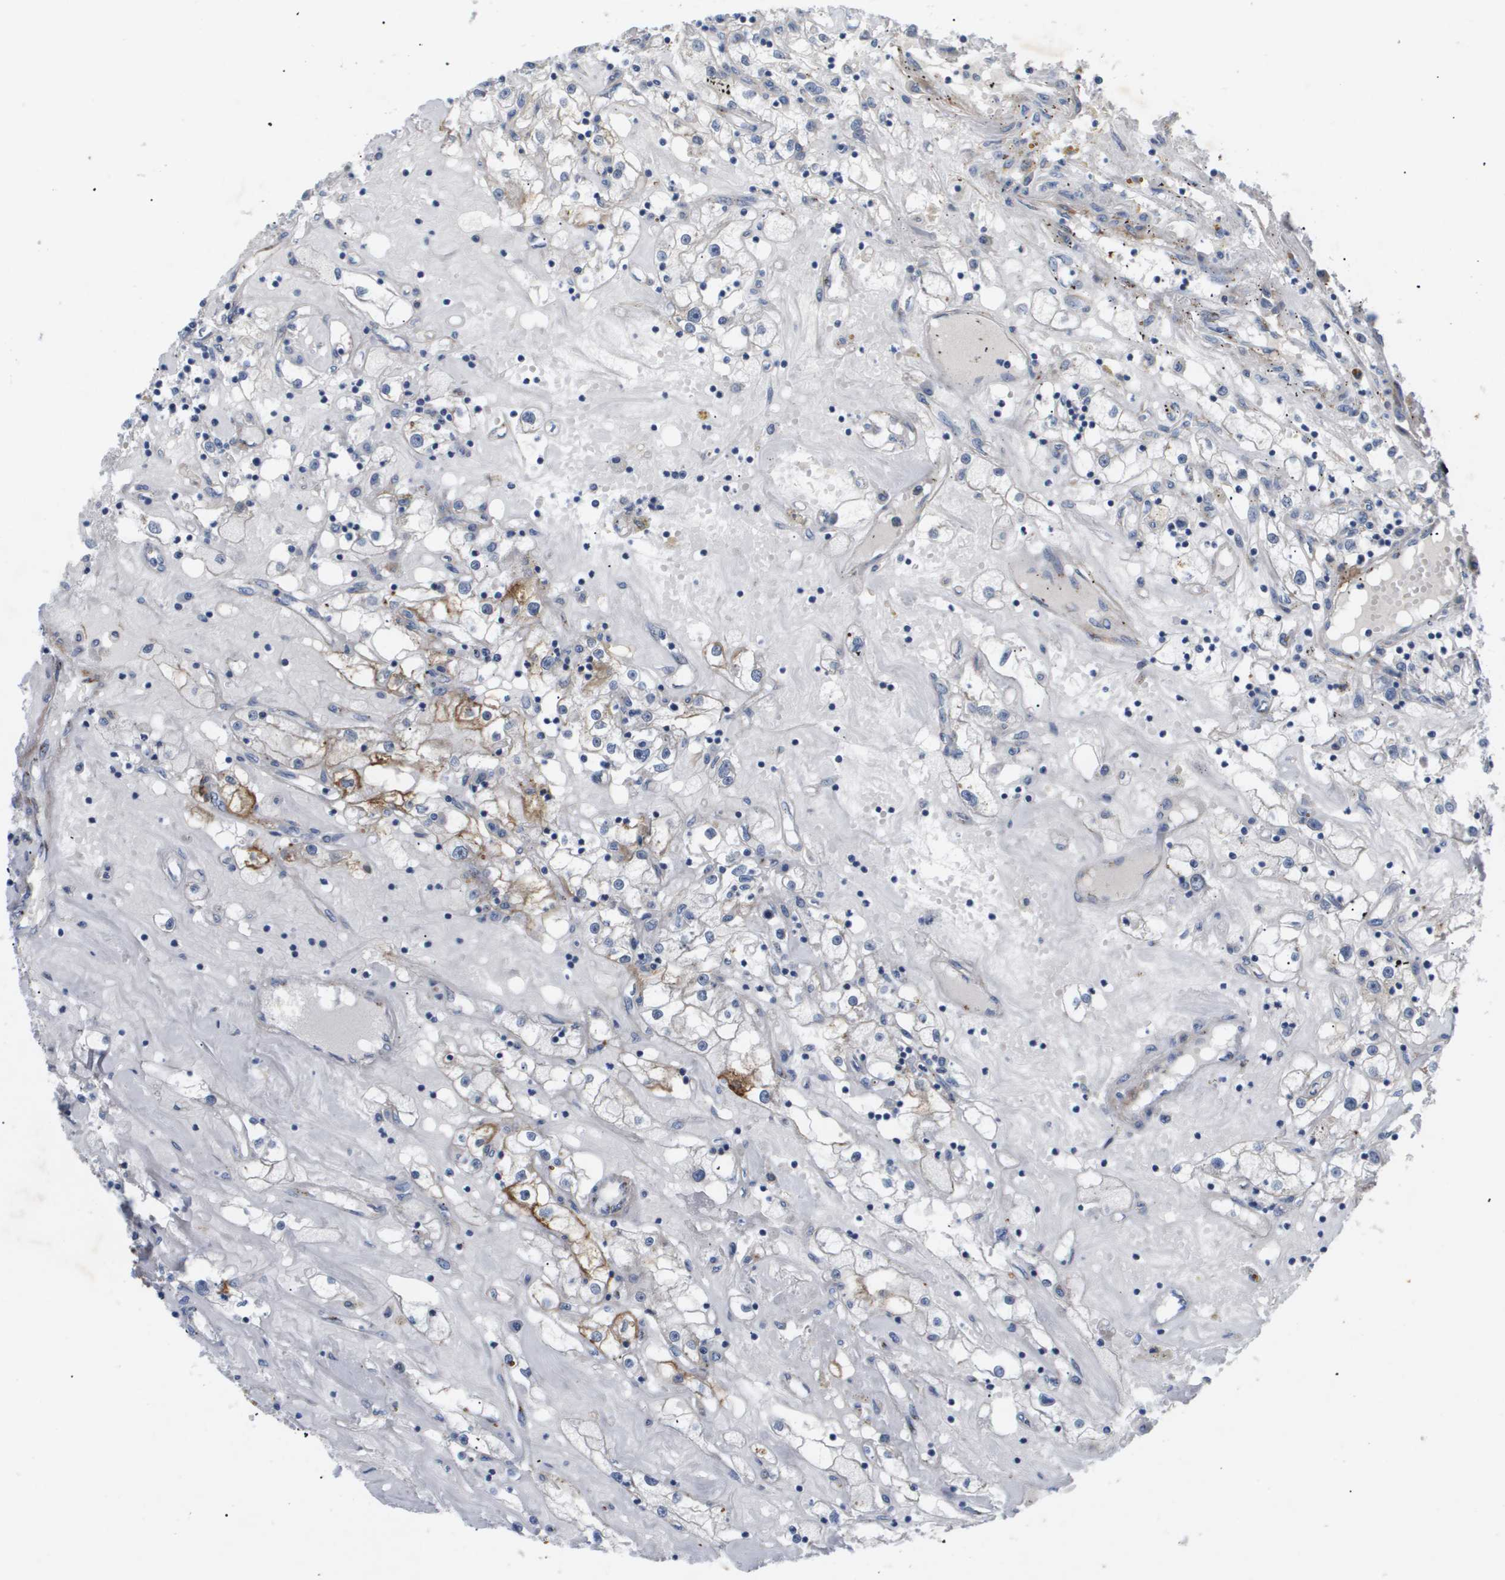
{"staining": {"intensity": "moderate", "quantity": "<25%", "location": "cytoplasmic/membranous"}, "tissue": "renal cancer", "cell_type": "Tumor cells", "image_type": "cancer", "snomed": [{"axis": "morphology", "description": "Adenocarcinoma, NOS"}, {"axis": "topography", "description": "Kidney"}], "caption": "Immunohistochemistry staining of adenocarcinoma (renal), which shows low levels of moderate cytoplasmic/membranous expression in about <25% of tumor cells indicating moderate cytoplasmic/membranous protein staining. The staining was performed using DAB (brown) for protein detection and nuclei were counterstained in hematoxylin (blue).", "gene": "OTUD5", "patient": {"sex": "male", "age": 56}}